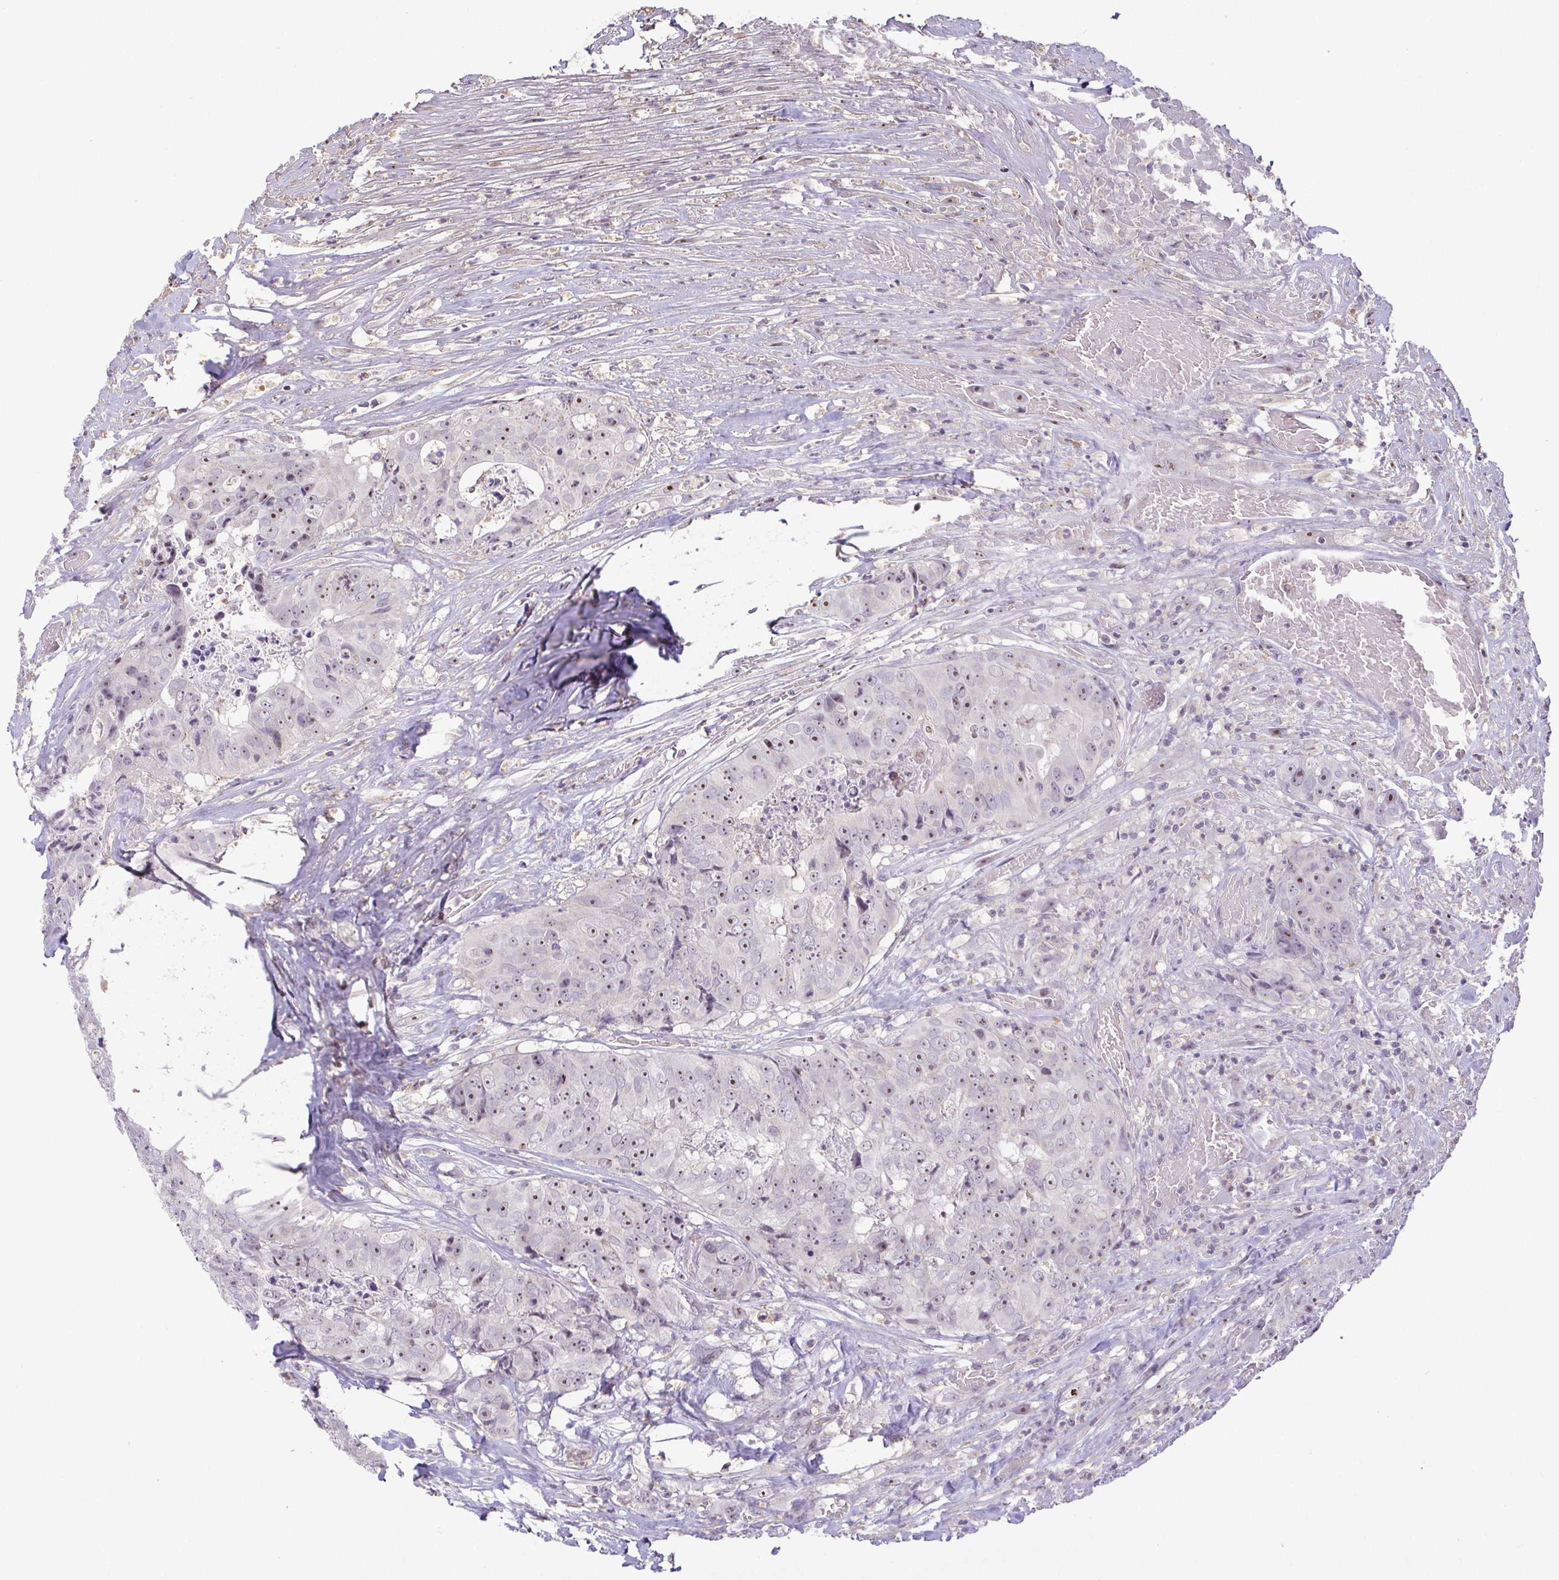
{"staining": {"intensity": "moderate", "quantity": "25%-75%", "location": "nuclear"}, "tissue": "colorectal cancer", "cell_type": "Tumor cells", "image_type": "cancer", "snomed": [{"axis": "morphology", "description": "Adenocarcinoma, NOS"}, {"axis": "topography", "description": "Rectum"}], "caption": "A medium amount of moderate nuclear staining is appreciated in about 25%-75% of tumor cells in colorectal adenocarcinoma tissue.", "gene": "RSL24D1", "patient": {"sex": "female", "age": 62}}